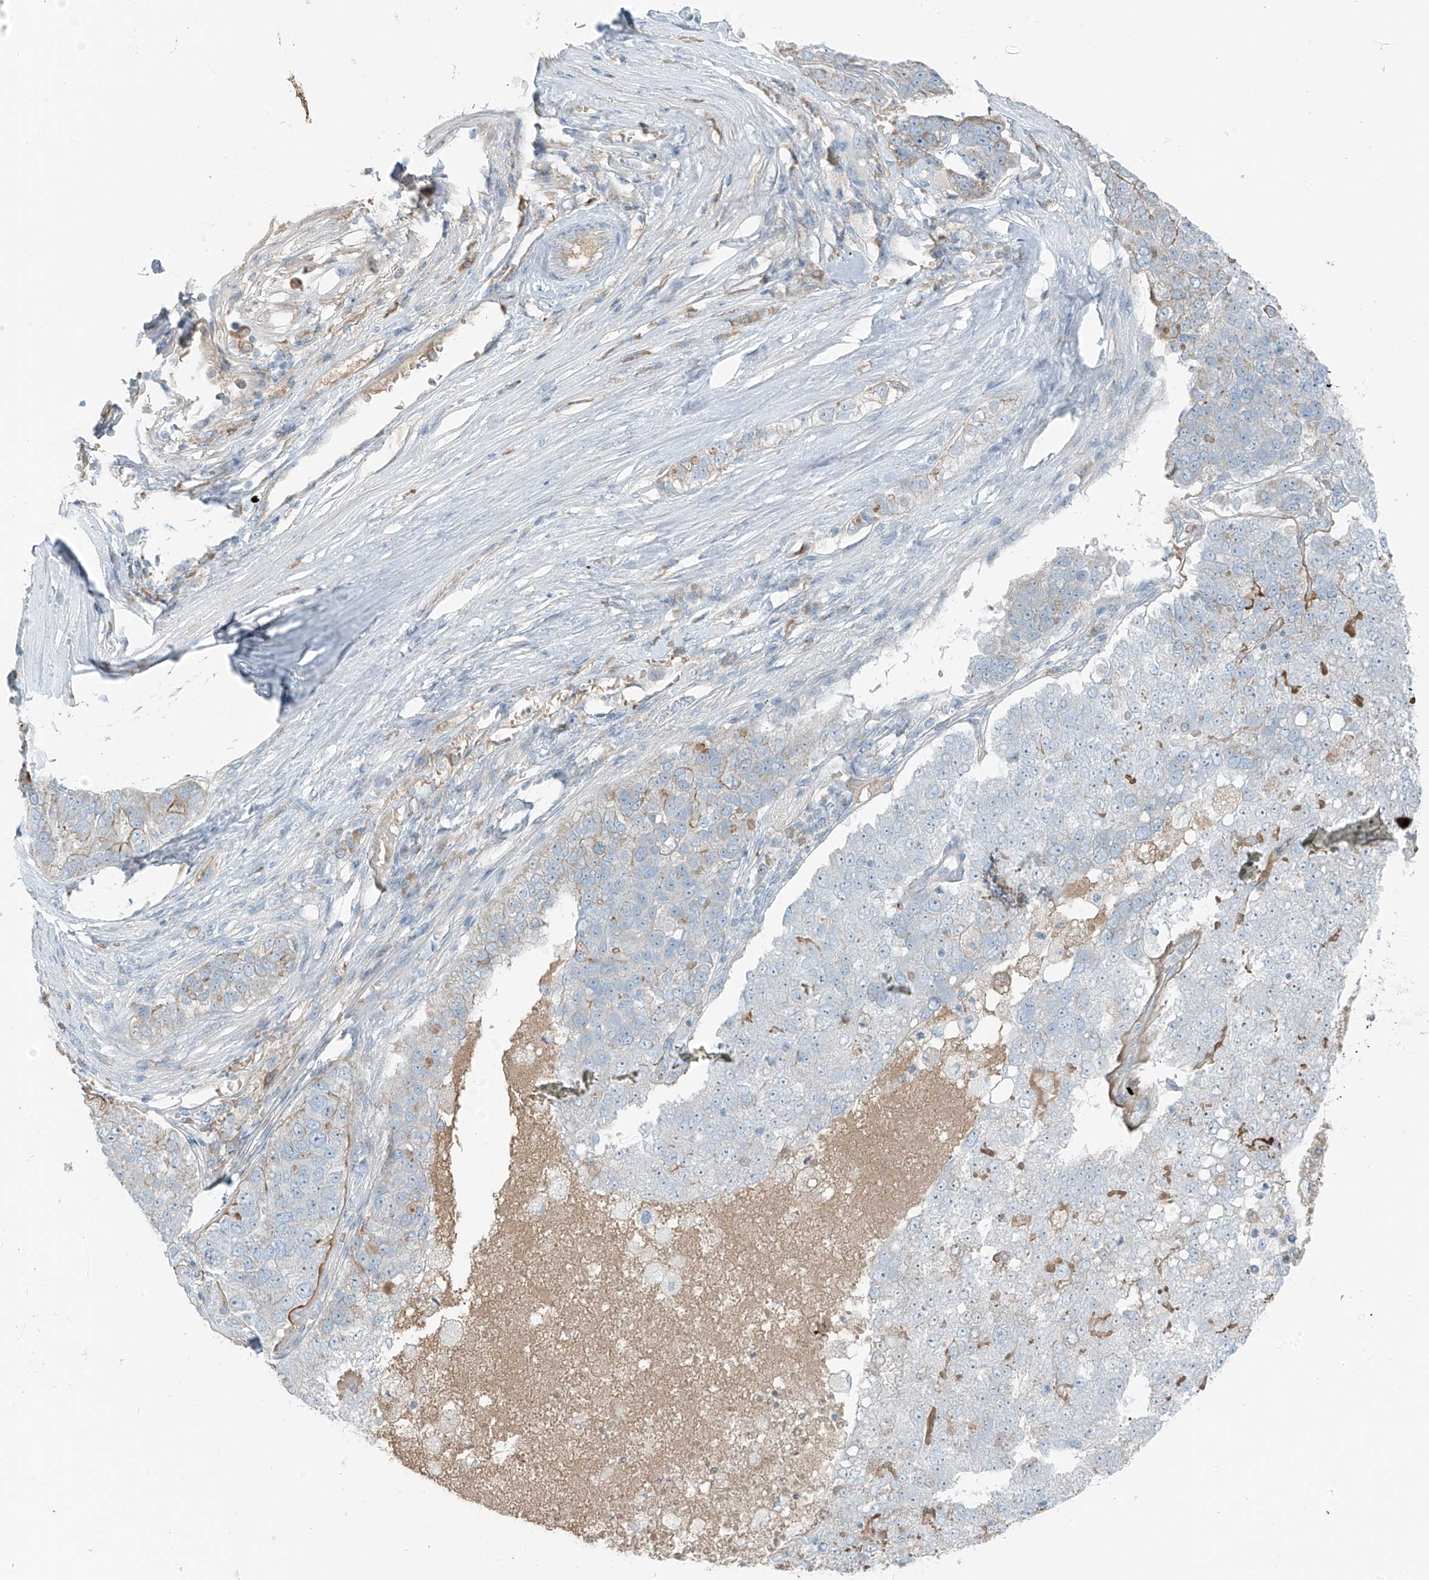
{"staining": {"intensity": "negative", "quantity": "none", "location": "none"}, "tissue": "pancreatic cancer", "cell_type": "Tumor cells", "image_type": "cancer", "snomed": [{"axis": "morphology", "description": "Adenocarcinoma, NOS"}, {"axis": "topography", "description": "Pancreas"}], "caption": "An image of human pancreatic cancer (adenocarcinoma) is negative for staining in tumor cells. The staining was performed using DAB (3,3'-diaminobenzidine) to visualize the protein expression in brown, while the nuclei were stained in blue with hematoxylin (Magnification: 20x).", "gene": "FAM131C", "patient": {"sex": "female", "age": 61}}